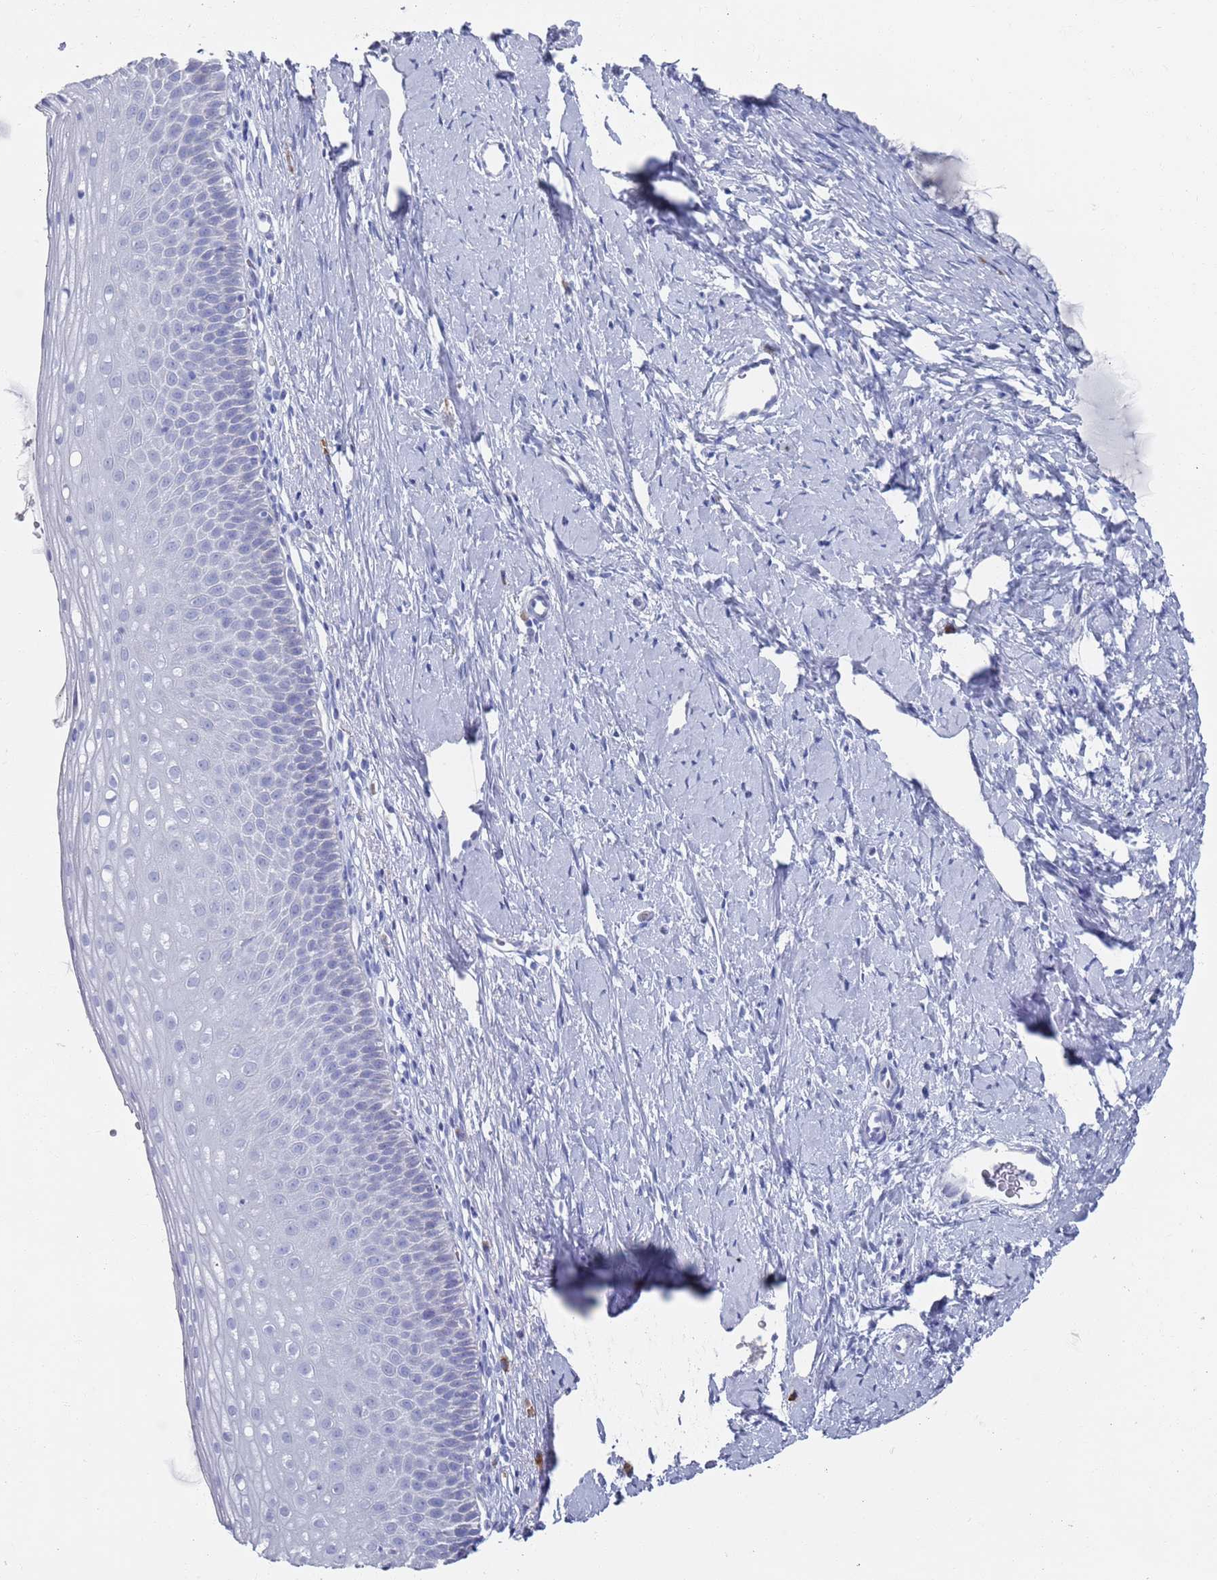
{"staining": {"intensity": "negative", "quantity": "none", "location": "none"}, "tissue": "cervix", "cell_type": "Glandular cells", "image_type": "normal", "snomed": [{"axis": "morphology", "description": "Normal tissue, NOS"}, {"axis": "topography", "description": "Cervix"}], "caption": "A photomicrograph of cervix stained for a protein reveals no brown staining in glandular cells. The staining was performed using DAB to visualize the protein expression in brown, while the nuclei were stained in blue with hematoxylin (Magnification: 20x).", "gene": "MAT1A", "patient": {"sex": "female", "age": 57}}